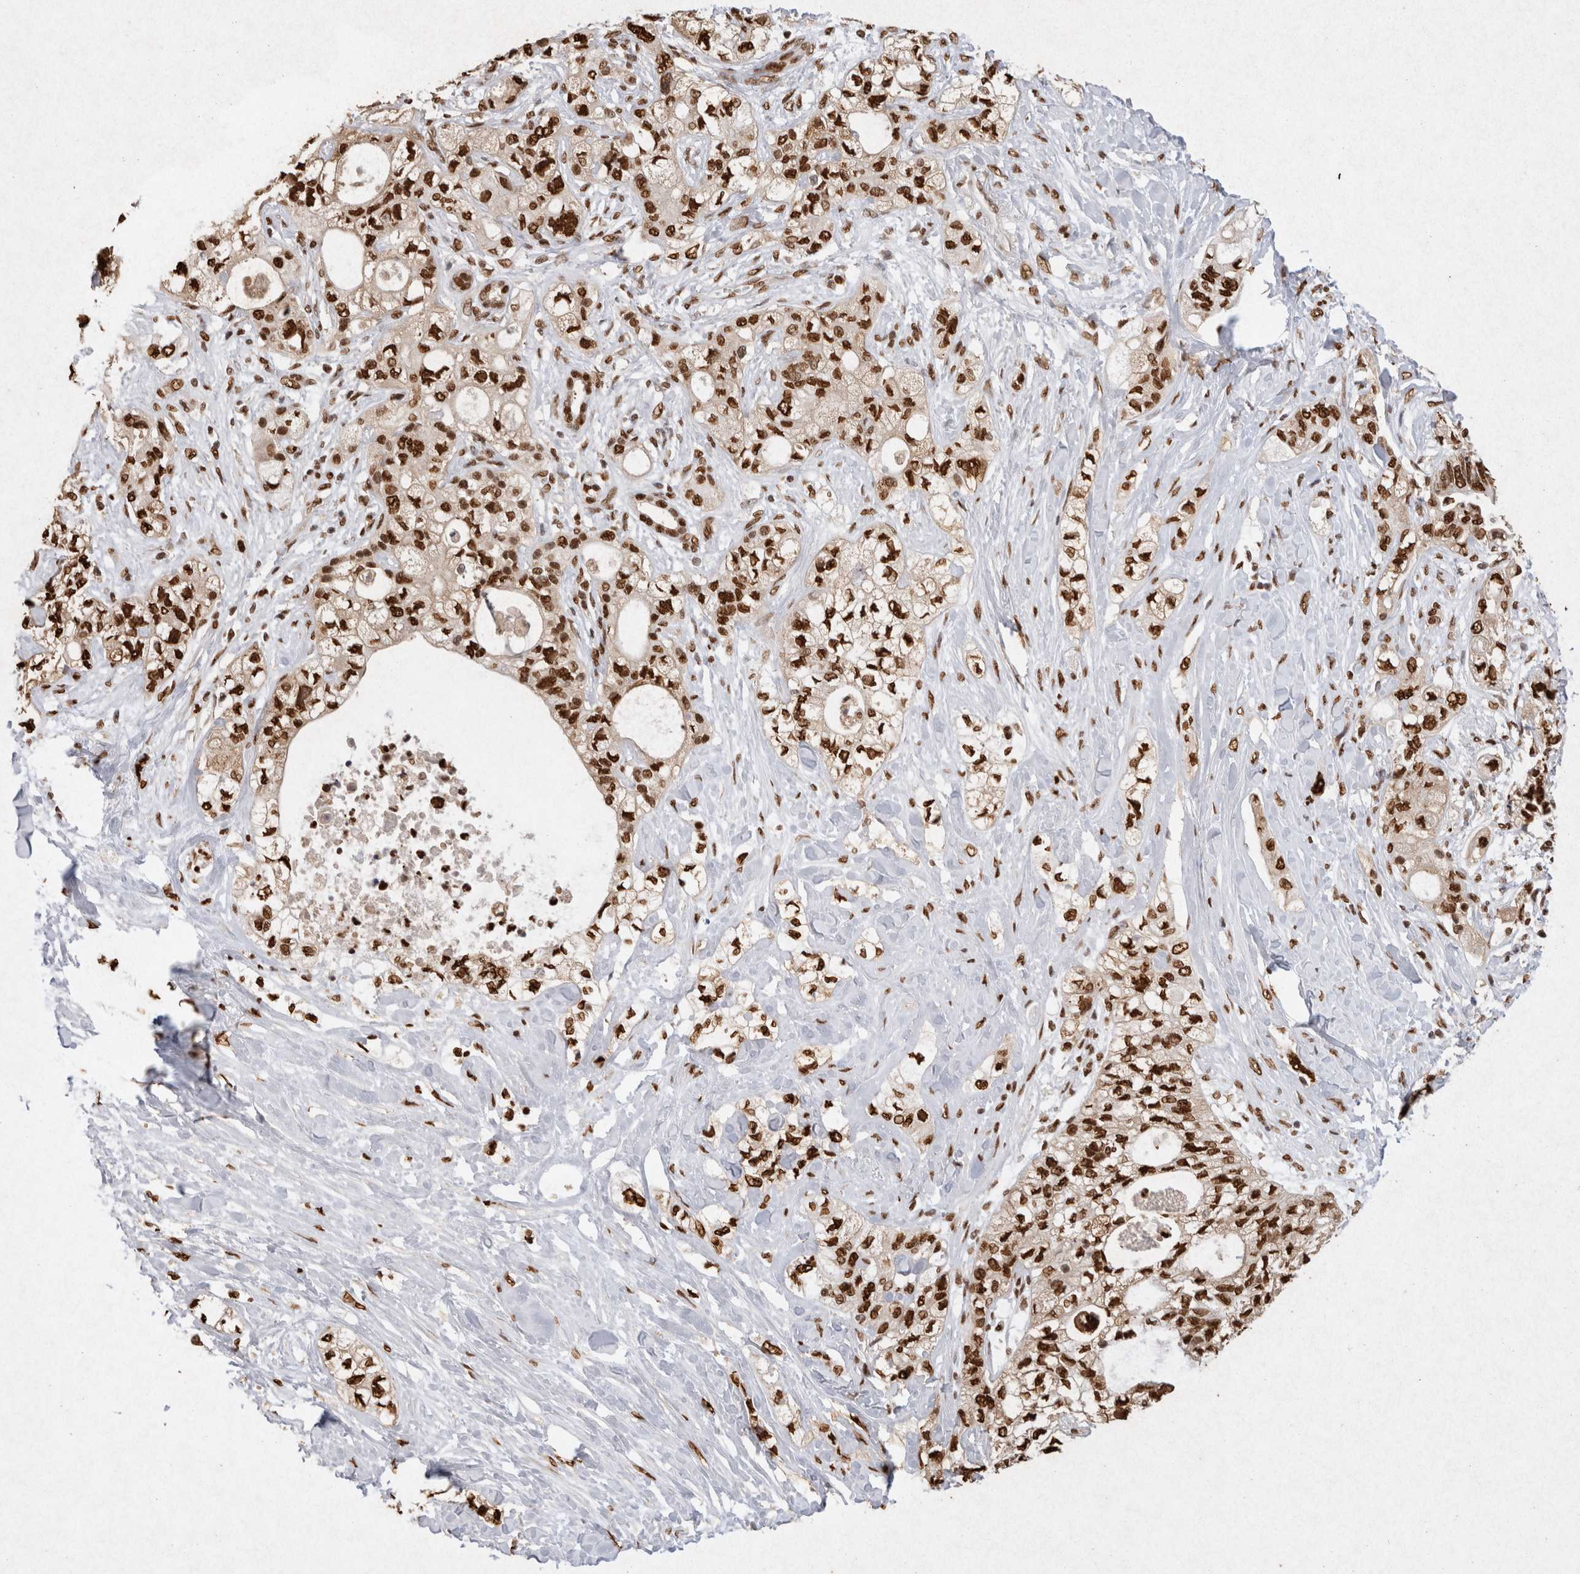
{"staining": {"intensity": "strong", "quantity": ">75%", "location": "nuclear"}, "tissue": "pancreatic cancer", "cell_type": "Tumor cells", "image_type": "cancer", "snomed": [{"axis": "morphology", "description": "Adenocarcinoma, NOS"}, {"axis": "topography", "description": "Pancreas"}], "caption": "This photomicrograph shows pancreatic cancer stained with immunohistochemistry (IHC) to label a protein in brown. The nuclear of tumor cells show strong positivity for the protein. Nuclei are counter-stained blue.", "gene": "HDGF", "patient": {"sex": "male", "age": 70}}